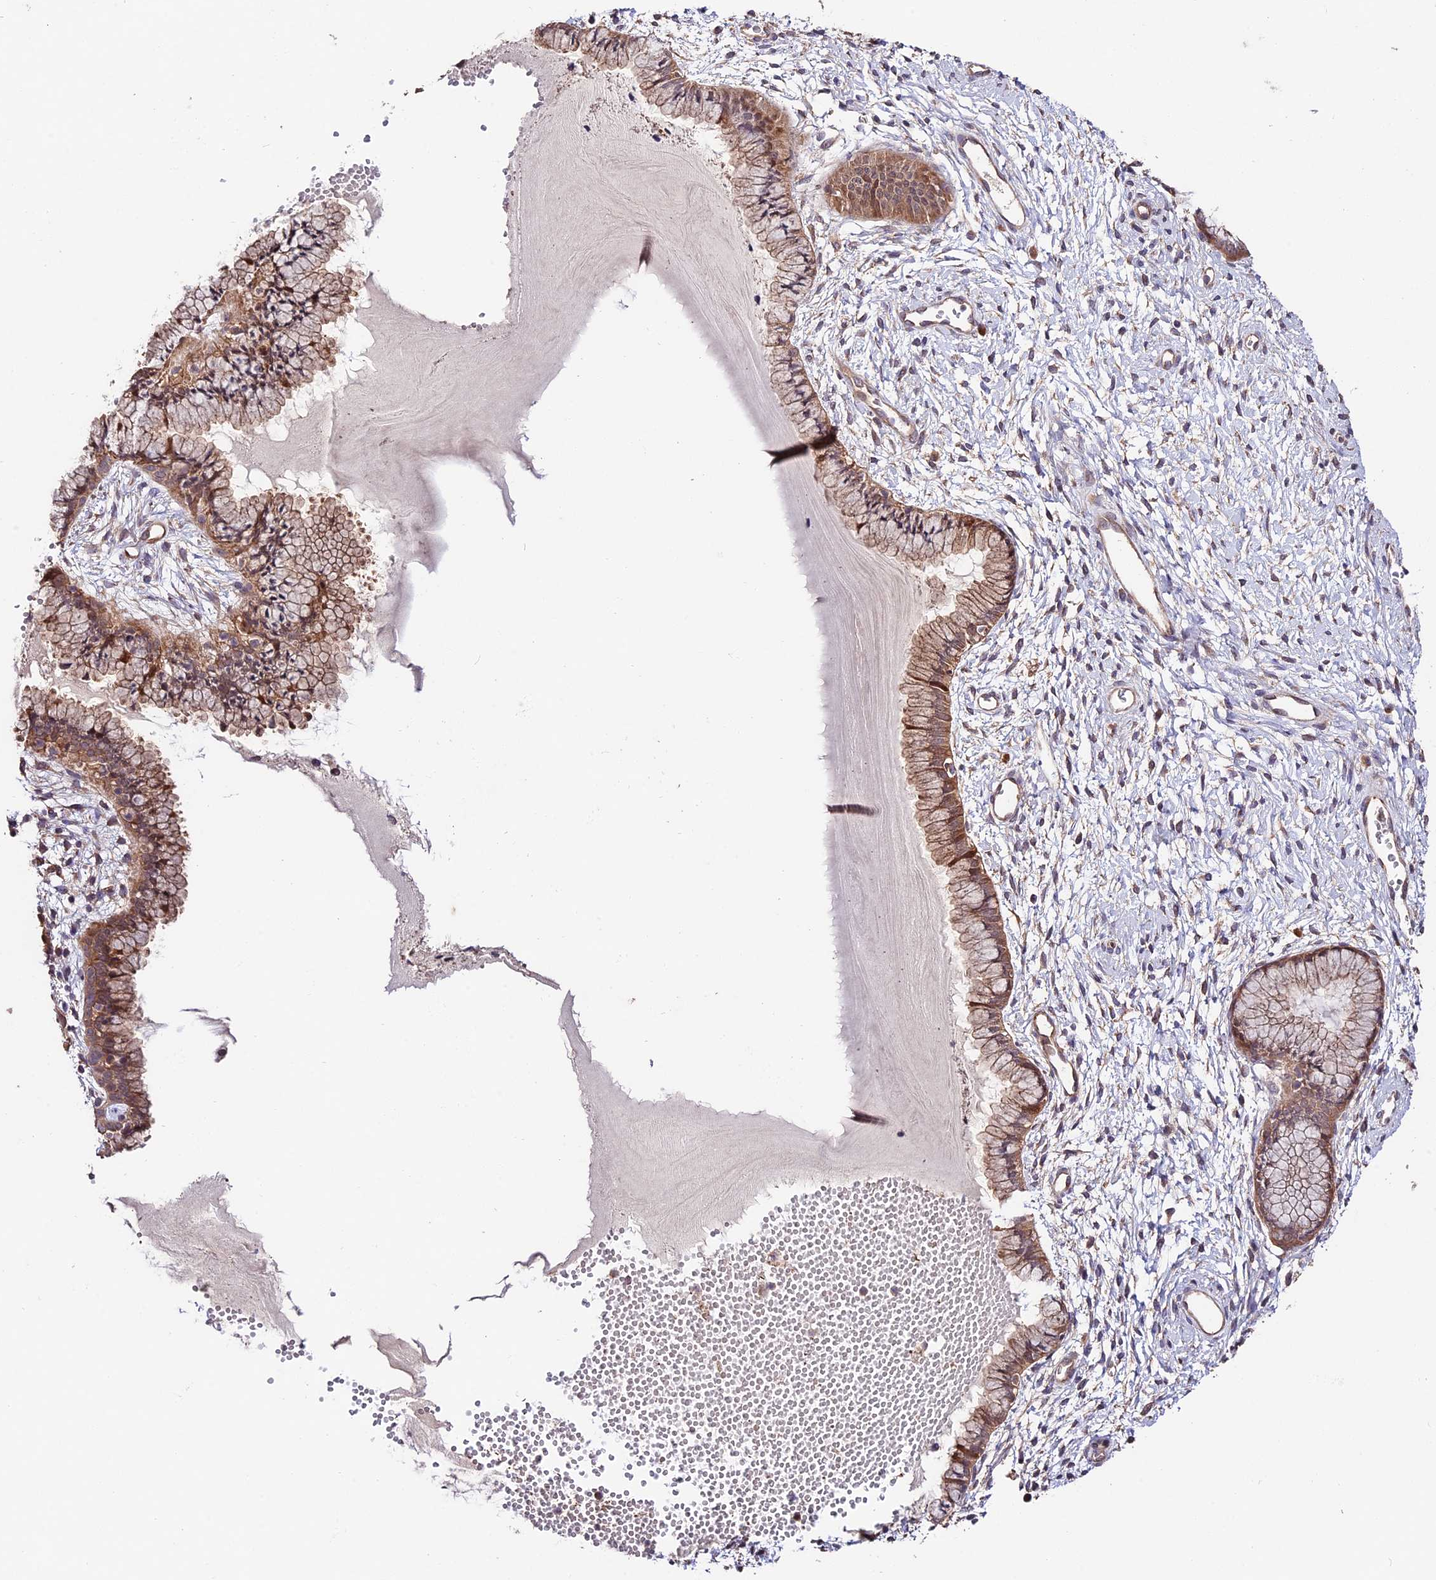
{"staining": {"intensity": "moderate", "quantity": ">75%", "location": "cytoplasmic/membranous"}, "tissue": "cervix", "cell_type": "Glandular cells", "image_type": "normal", "snomed": [{"axis": "morphology", "description": "Normal tissue, NOS"}, {"axis": "topography", "description": "Cervix"}], "caption": "This image exhibits immunohistochemistry (IHC) staining of benign human cervix, with medium moderate cytoplasmic/membranous expression in approximately >75% of glandular cells.", "gene": "CES3", "patient": {"sex": "female", "age": 42}}